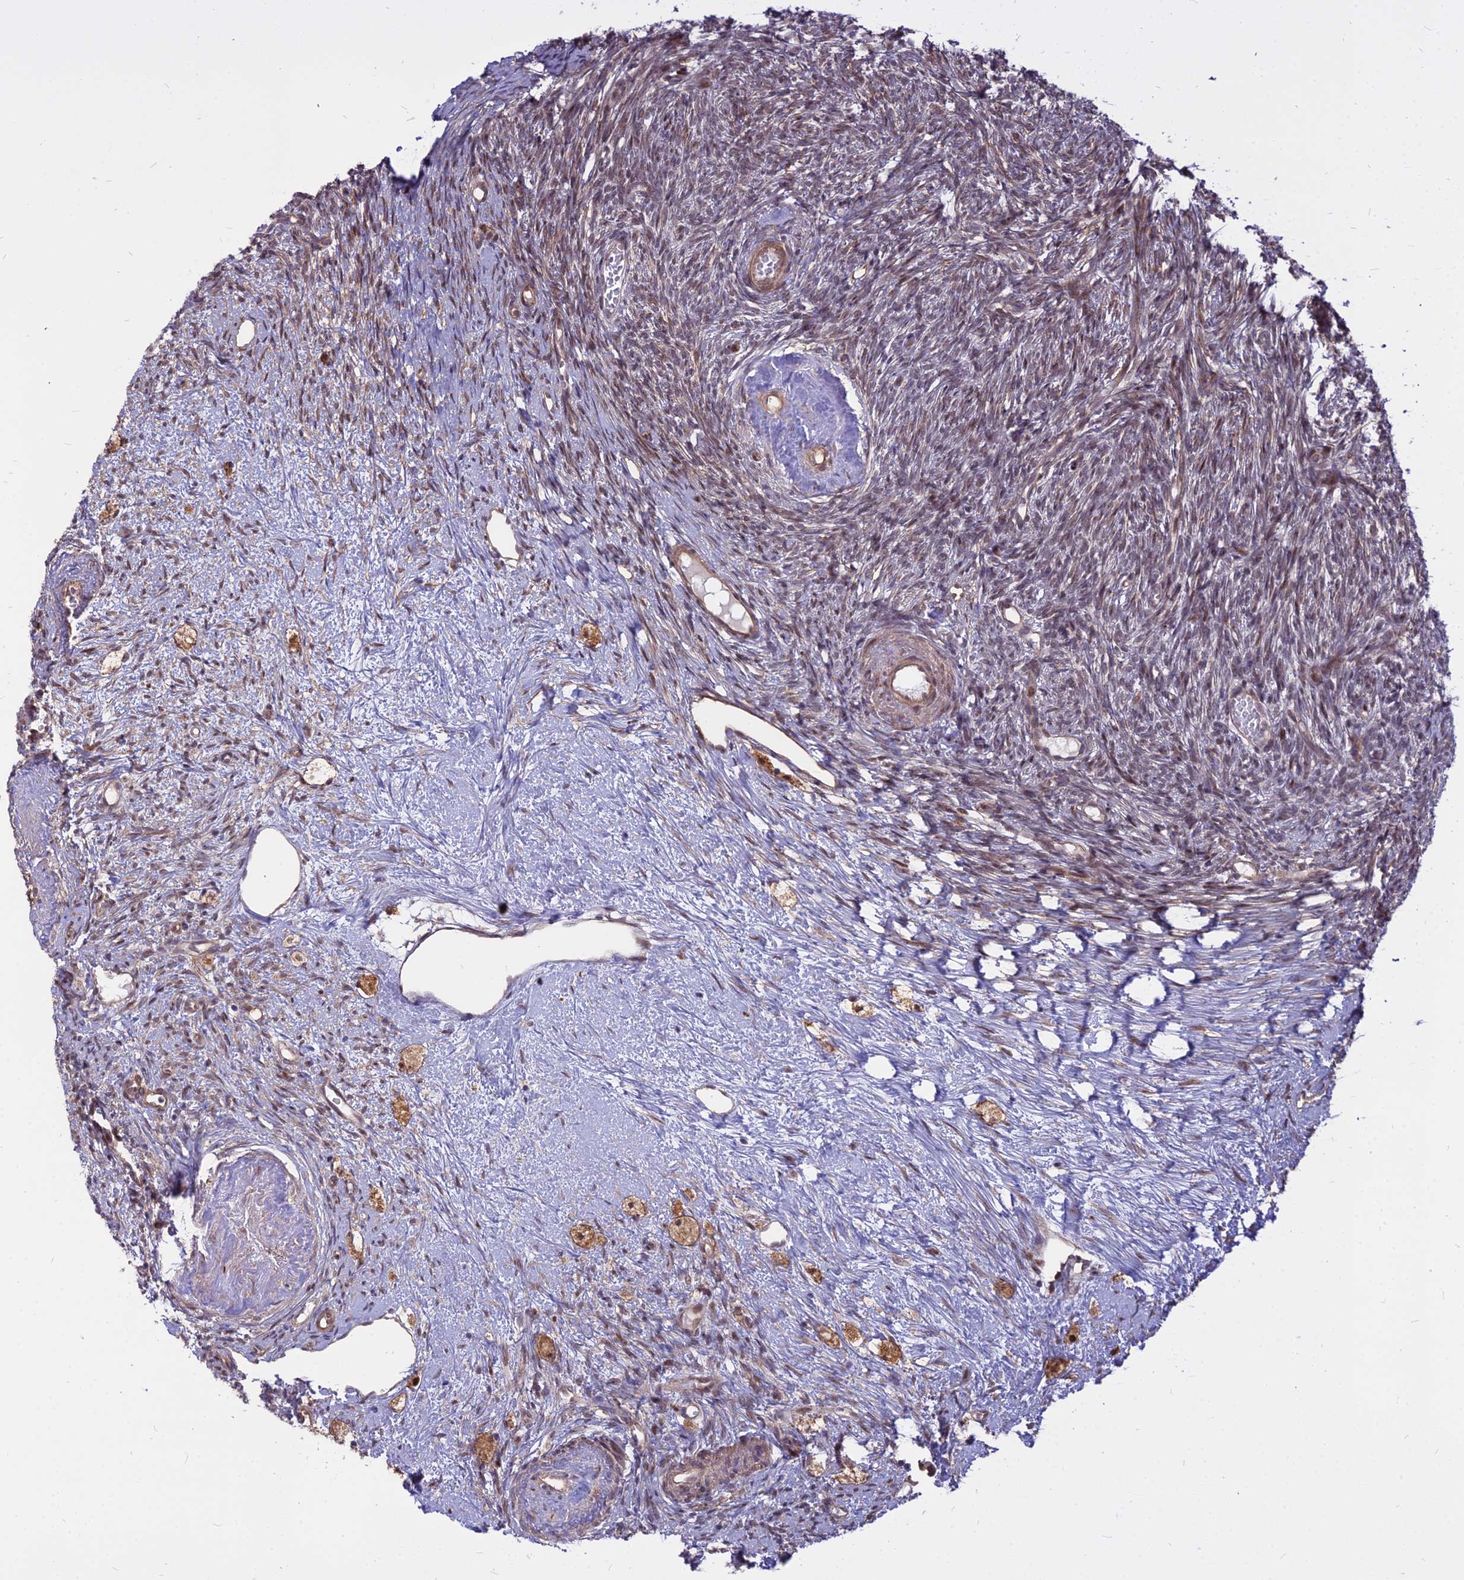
{"staining": {"intensity": "moderate", "quantity": ">75%", "location": "nuclear"}, "tissue": "ovary", "cell_type": "Follicle cells", "image_type": "normal", "snomed": [{"axis": "morphology", "description": "Normal tissue, NOS"}, {"axis": "topography", "description": "Ovary"}], "caption": "Immunohistochemical staining of benign human ovary demonstrates moderate nuclear protein expression in approximately >75% of follicle cells.", "gene": "ALG10B", "patient": {"sex": "female", "age": 51}}